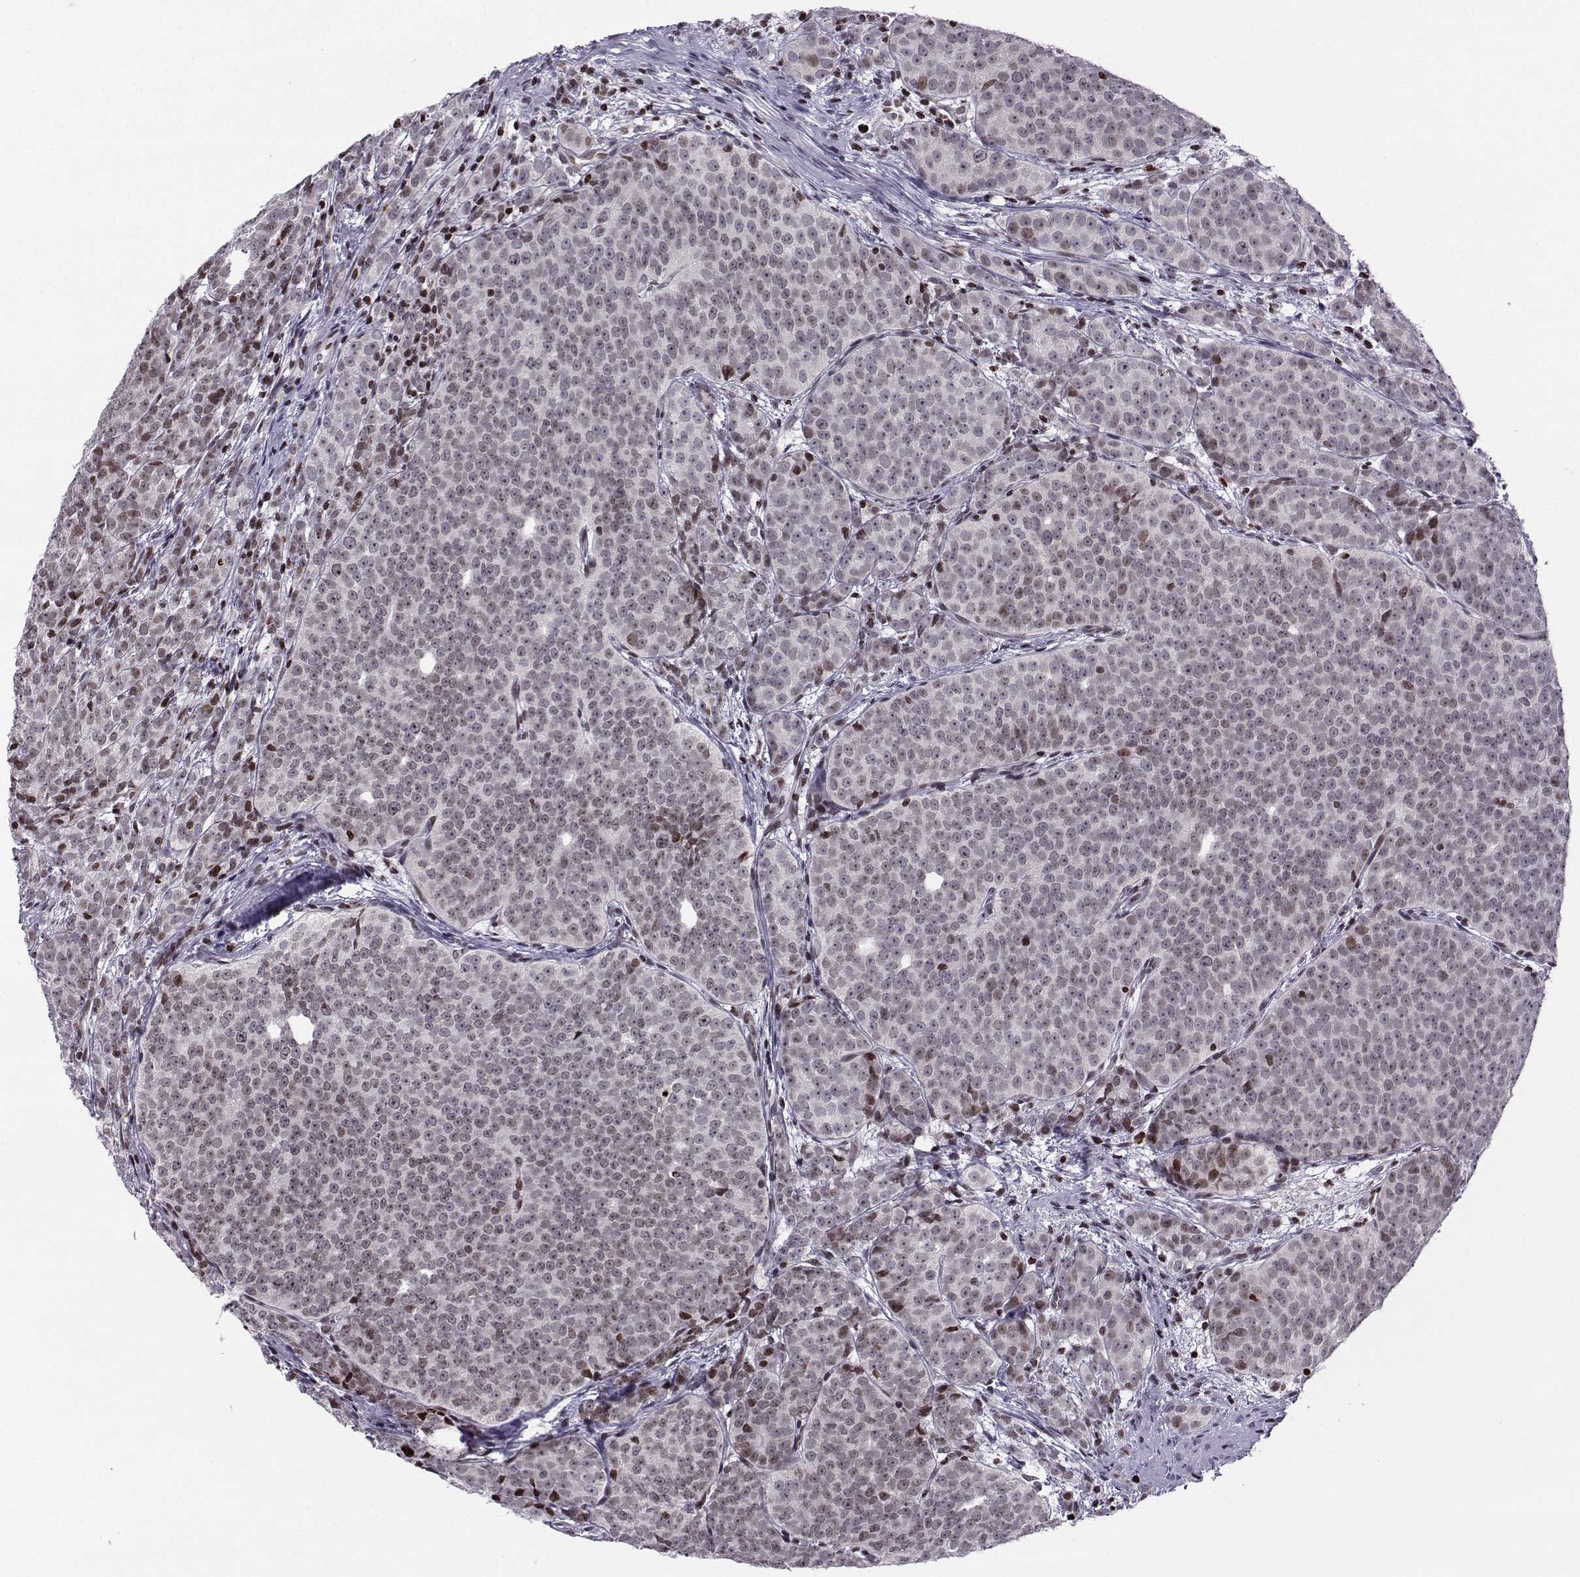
{"staining": {"intensity": "strong", "quantity": "<25%", "location": "nuclear"}, "tissue": "prostate cancer", "cell_type": "Tumor cells", "image_type": "cancer", "snomed": [{"axis": "morphology", "description": "Adenocarcinoma, High grade"}, {"axis": "topography", "description": "Prostate"}], "caption": "This is an image of immunohistochemistry staining of prostate cancer, which shows strong staining in the nuclear of tumor cells.", "gene": "ZNF19", "patient": {"sex": "male", "age": 53}}